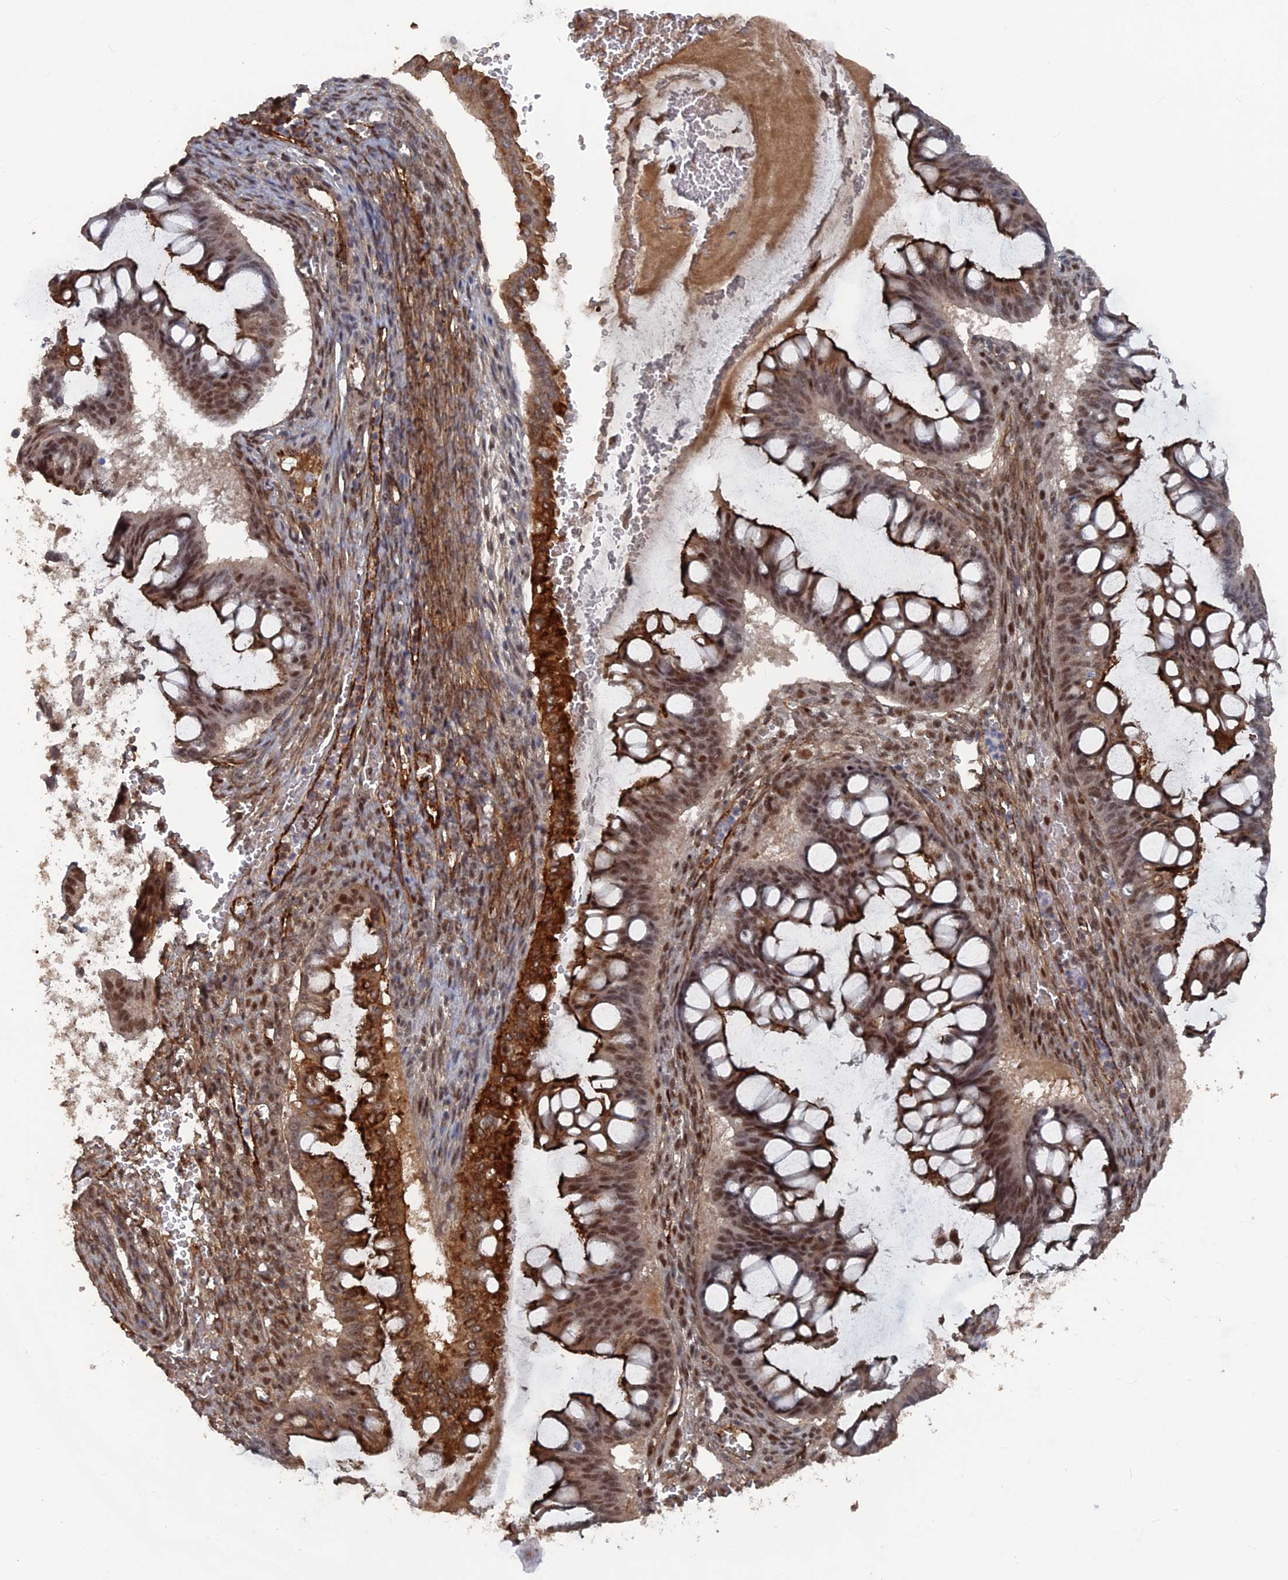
{"staining": {"intensity": "moderate", "quantity": ">75%", "location": "nuclear"}, "tissue": "ovarian cancer", "cell_type": "Tumor cells", "image_type": "cancer", "snomed": [{"axis": "morphology", "description": "Cystadenocarcinoma, mucinous, NOS"}, {"axis": "topography", "description": "Ovary"}], "caption": "The histopathology image reveals staining of ovarian cancer (mucinous cystadenocarcinoma), revealing moderate nuclear protein expression (brown color) within tumor cells.", "gene": "SH3D21", "patient": {"sex": "female", "age": 73}}